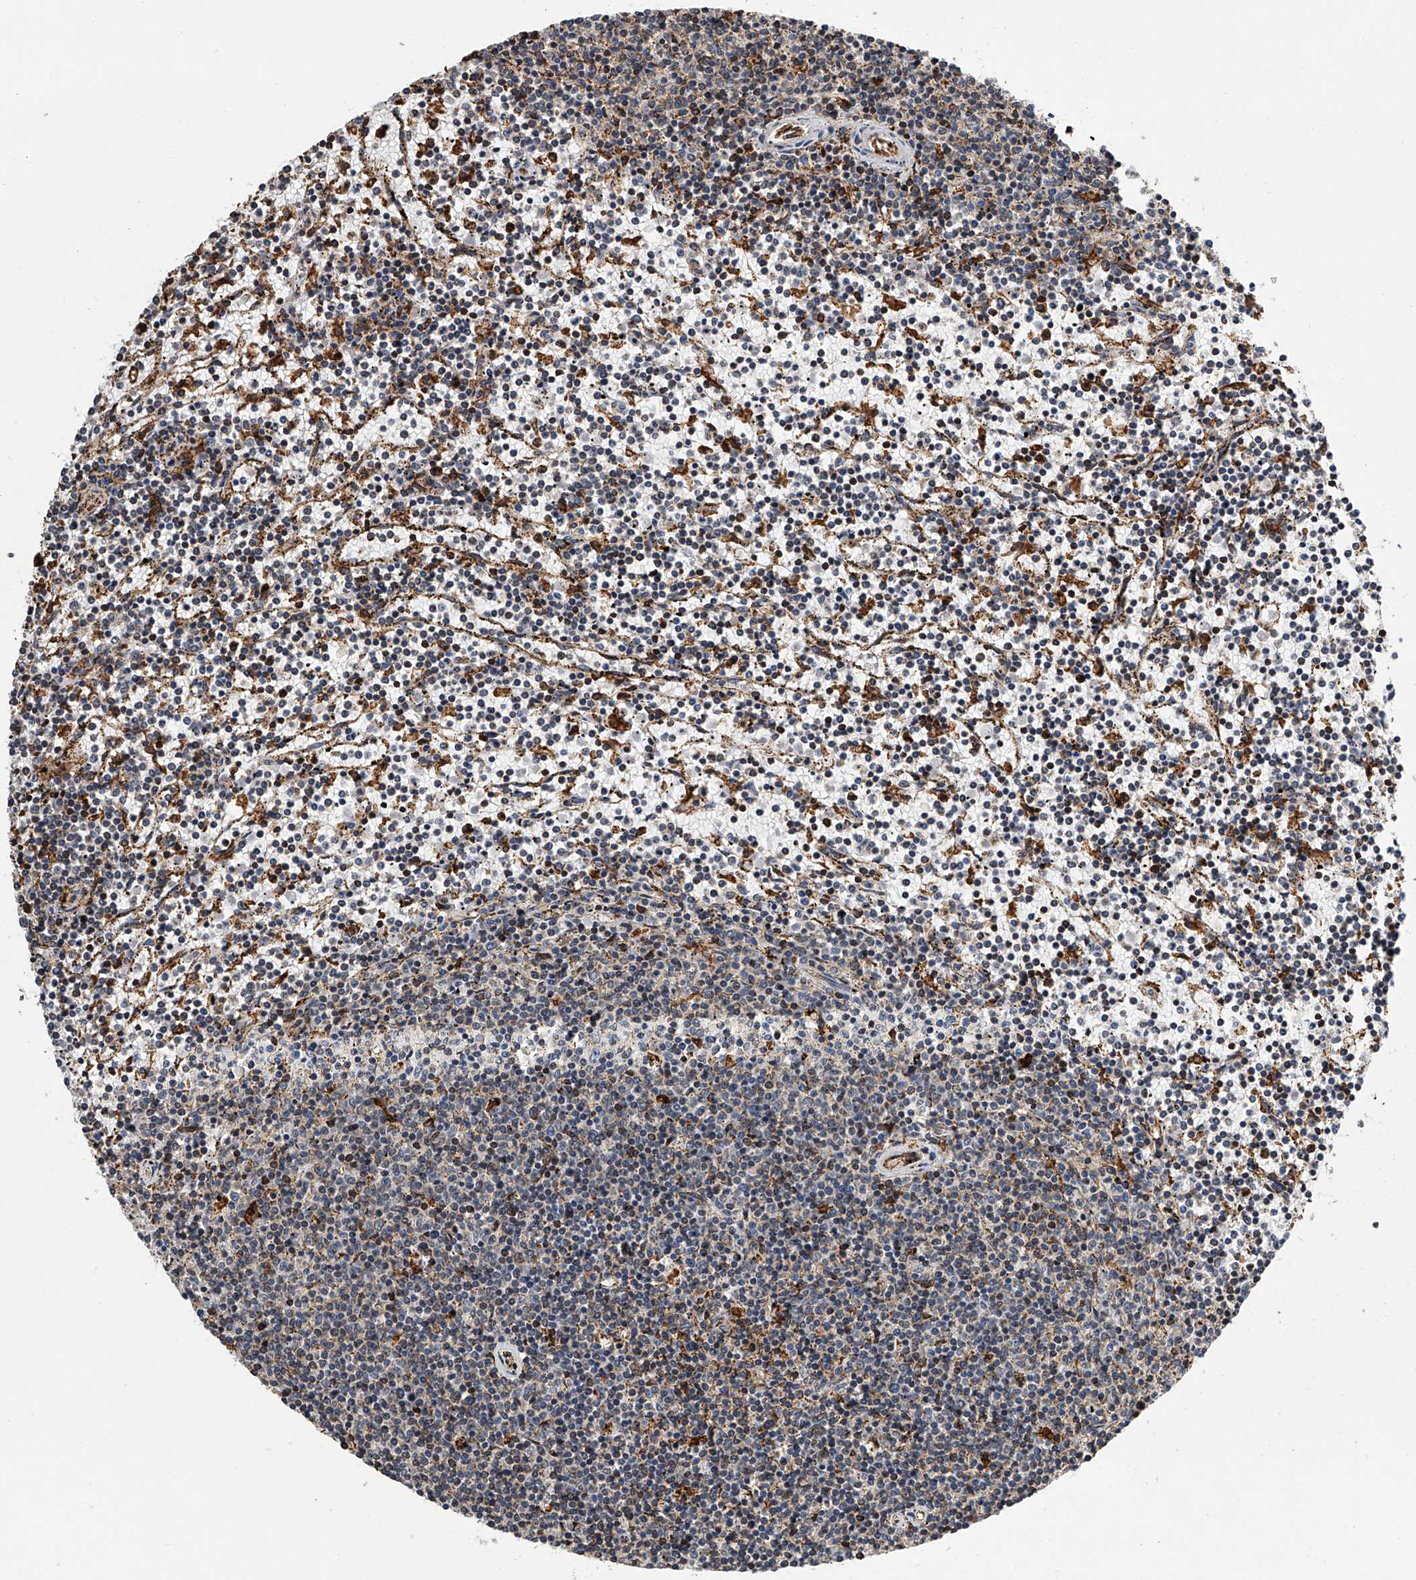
{"staining": {"intensity": "negative", "quantity": "none", "location": "none"}, "tissue": "lymphoma", "cell_type": "Tumor cells", "image_type": "cancer", "snomed": [{"axis": "morphology", "description": "Malignant lymphoma, non-Hodgkin's type, Low grade"}, {"axis": "topography", "description": "Spleen"}], "caption": "Immunohistochemistry of low-grade malignant lymphoma, non-Hodgkin's type shows no positivity in tumor cells.", "gene": "TMEM63C", "patient": {"sex": "female", "age": 50}}